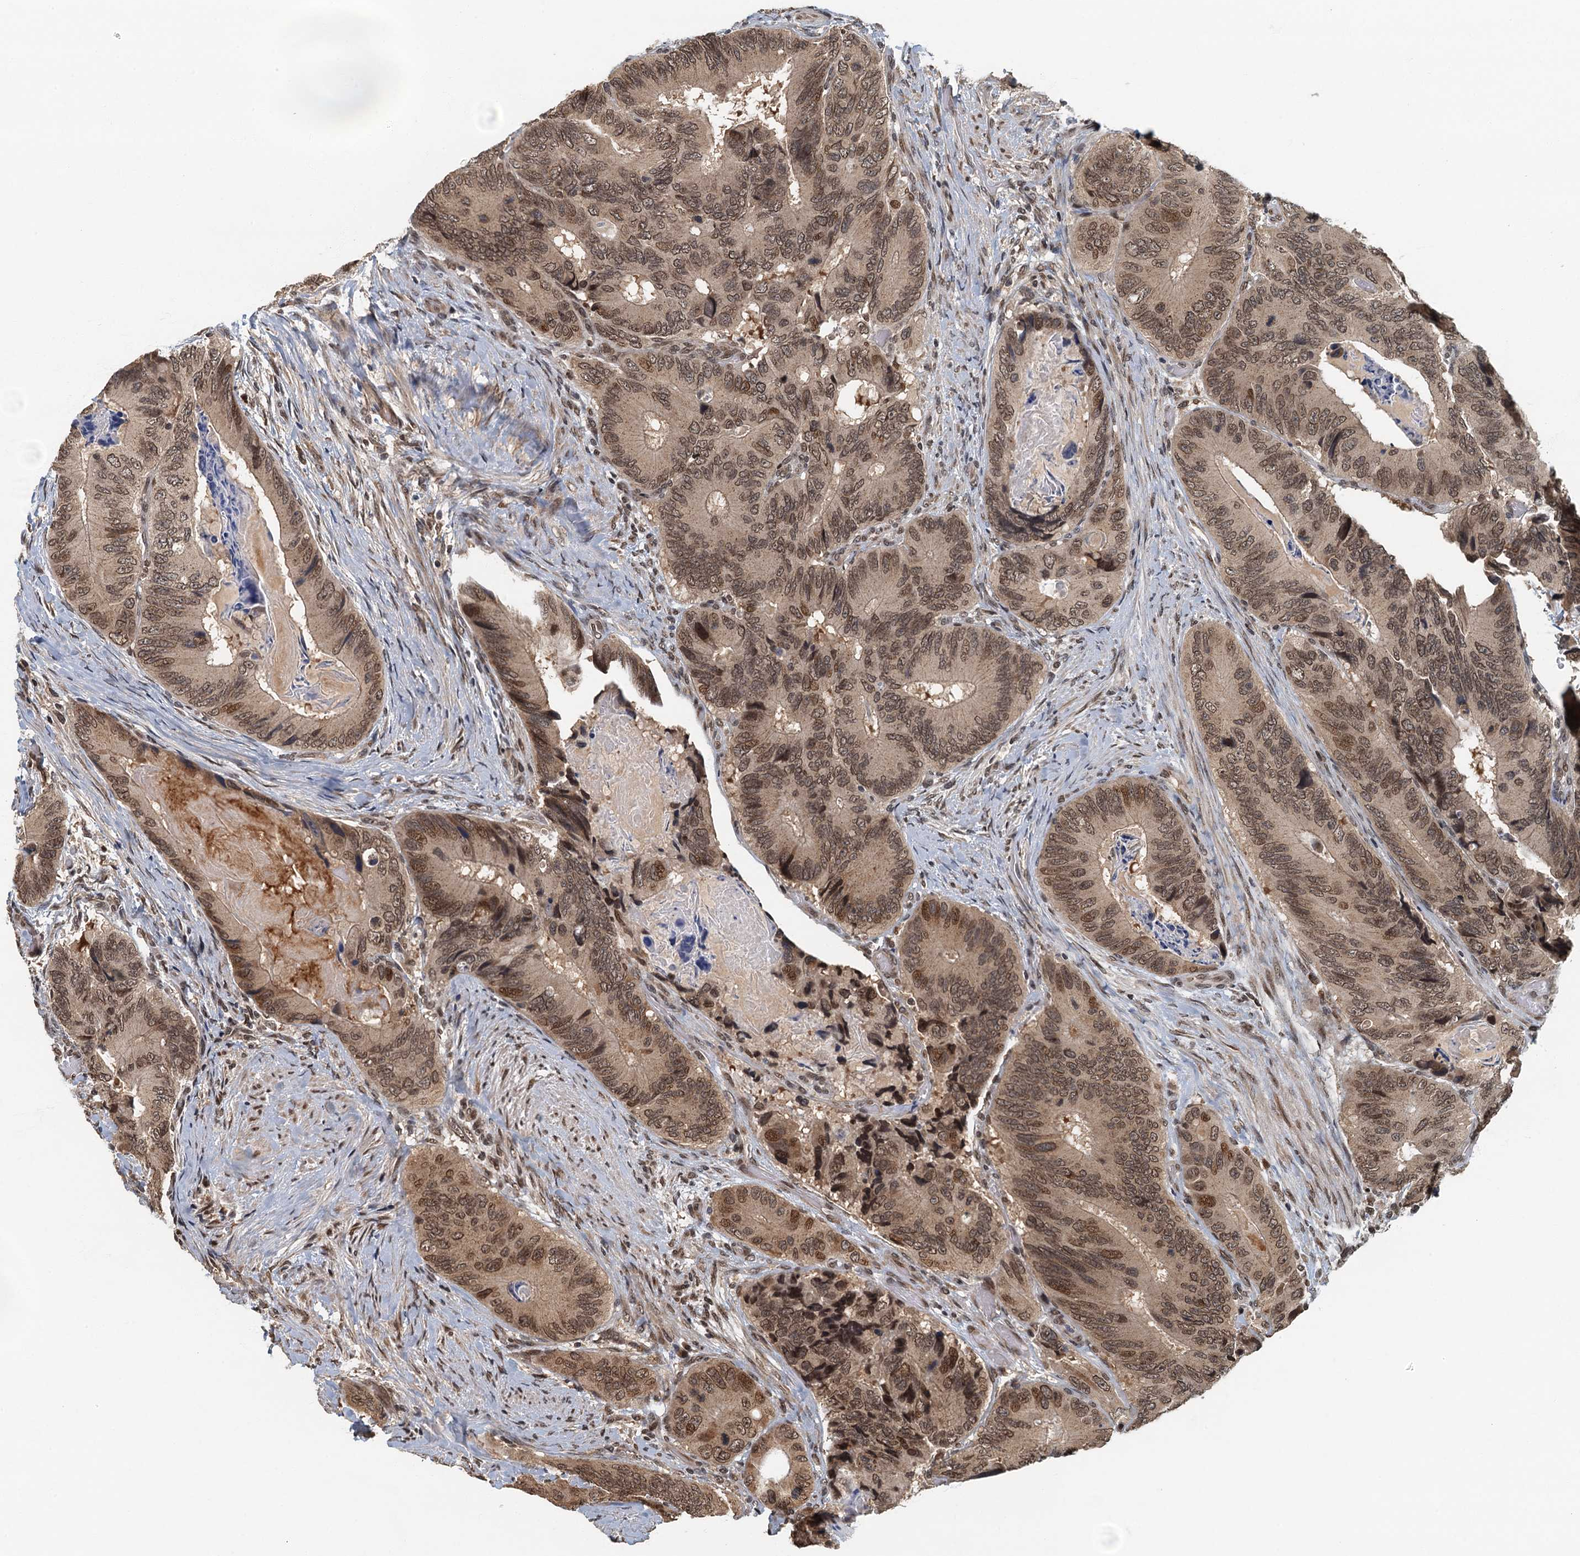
{"staining": {"intensity": "moderate", "quantity": ">75%", "location": "nuclear"}, "tissue": "colorectal cancer", "cell_type": "Tumor cells", "image_type": "cancer", "snomed": [{"axis": "morphology", "description": "Adenocarcinoma, NOS"}, {"axis": "topography", "description": "Colon"}], "caption": "Protein staining displays moderate nuclear staining in approximately >75% of tumor cells in colorectal cancer (adenocarcinoma).", "gene": "CKAP2L", "patient": {"sex": "male", "age": 84}}